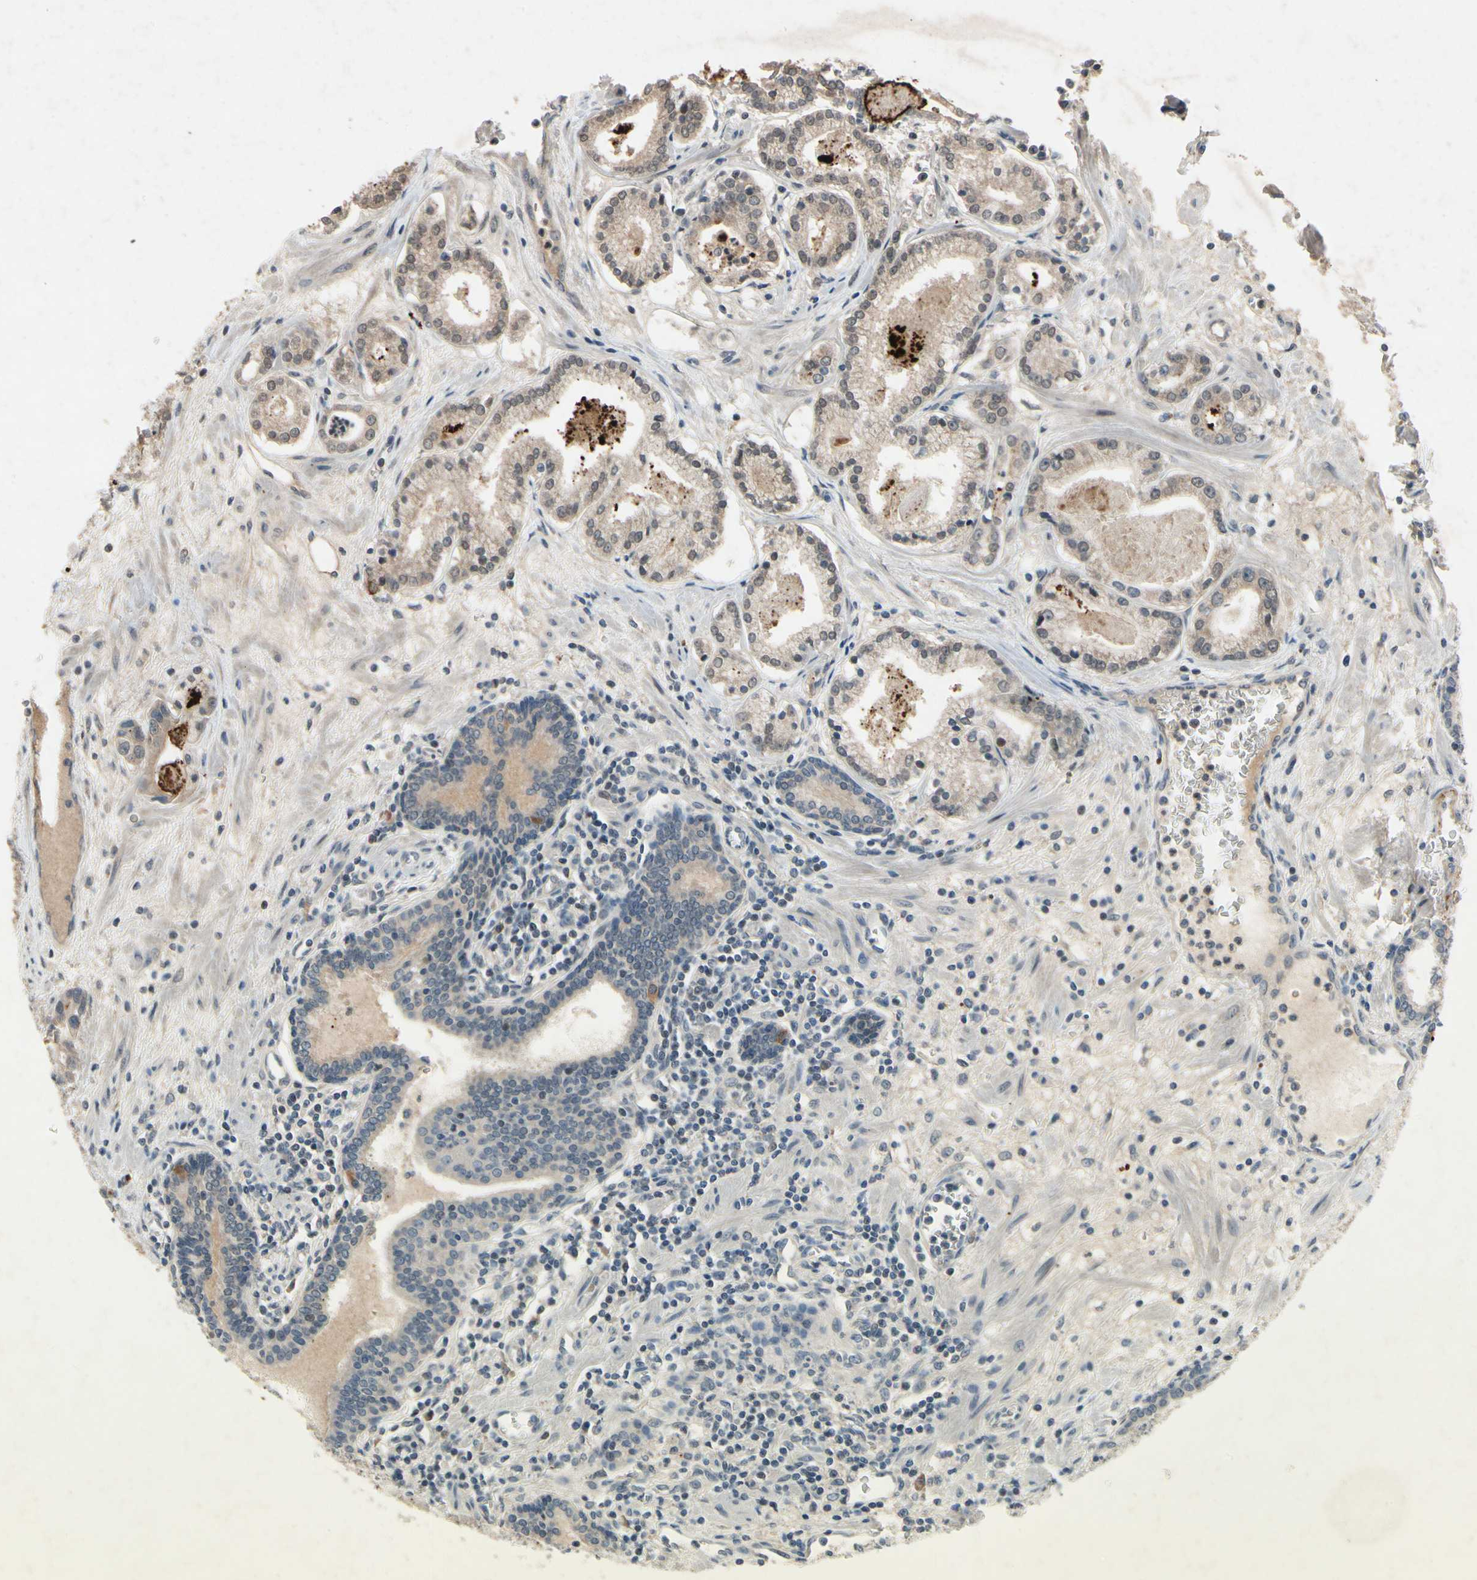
{"staining": {"intensity": "weak", "quantity": "25%-75%", "location": "cytoplasmic/membranous"}, "tissue": "prostate cancer", "cell_type": "Tumor cells", "image_type": "cancer", "snomed": [{"axis": "morphology", "description": "Adenocarcinoma, Low grade"}, {"axis": "topography", "description": "Prostate"}], "caption": "Brown immunohistochemical staining in low-grade adenocarcinoma (prostate) shows weak cytoplasmic/membranous expression in about 25%-75% of tumor cells.", "gene": "DPY19L3", "patient": {"sex": "male", "age": 59}}